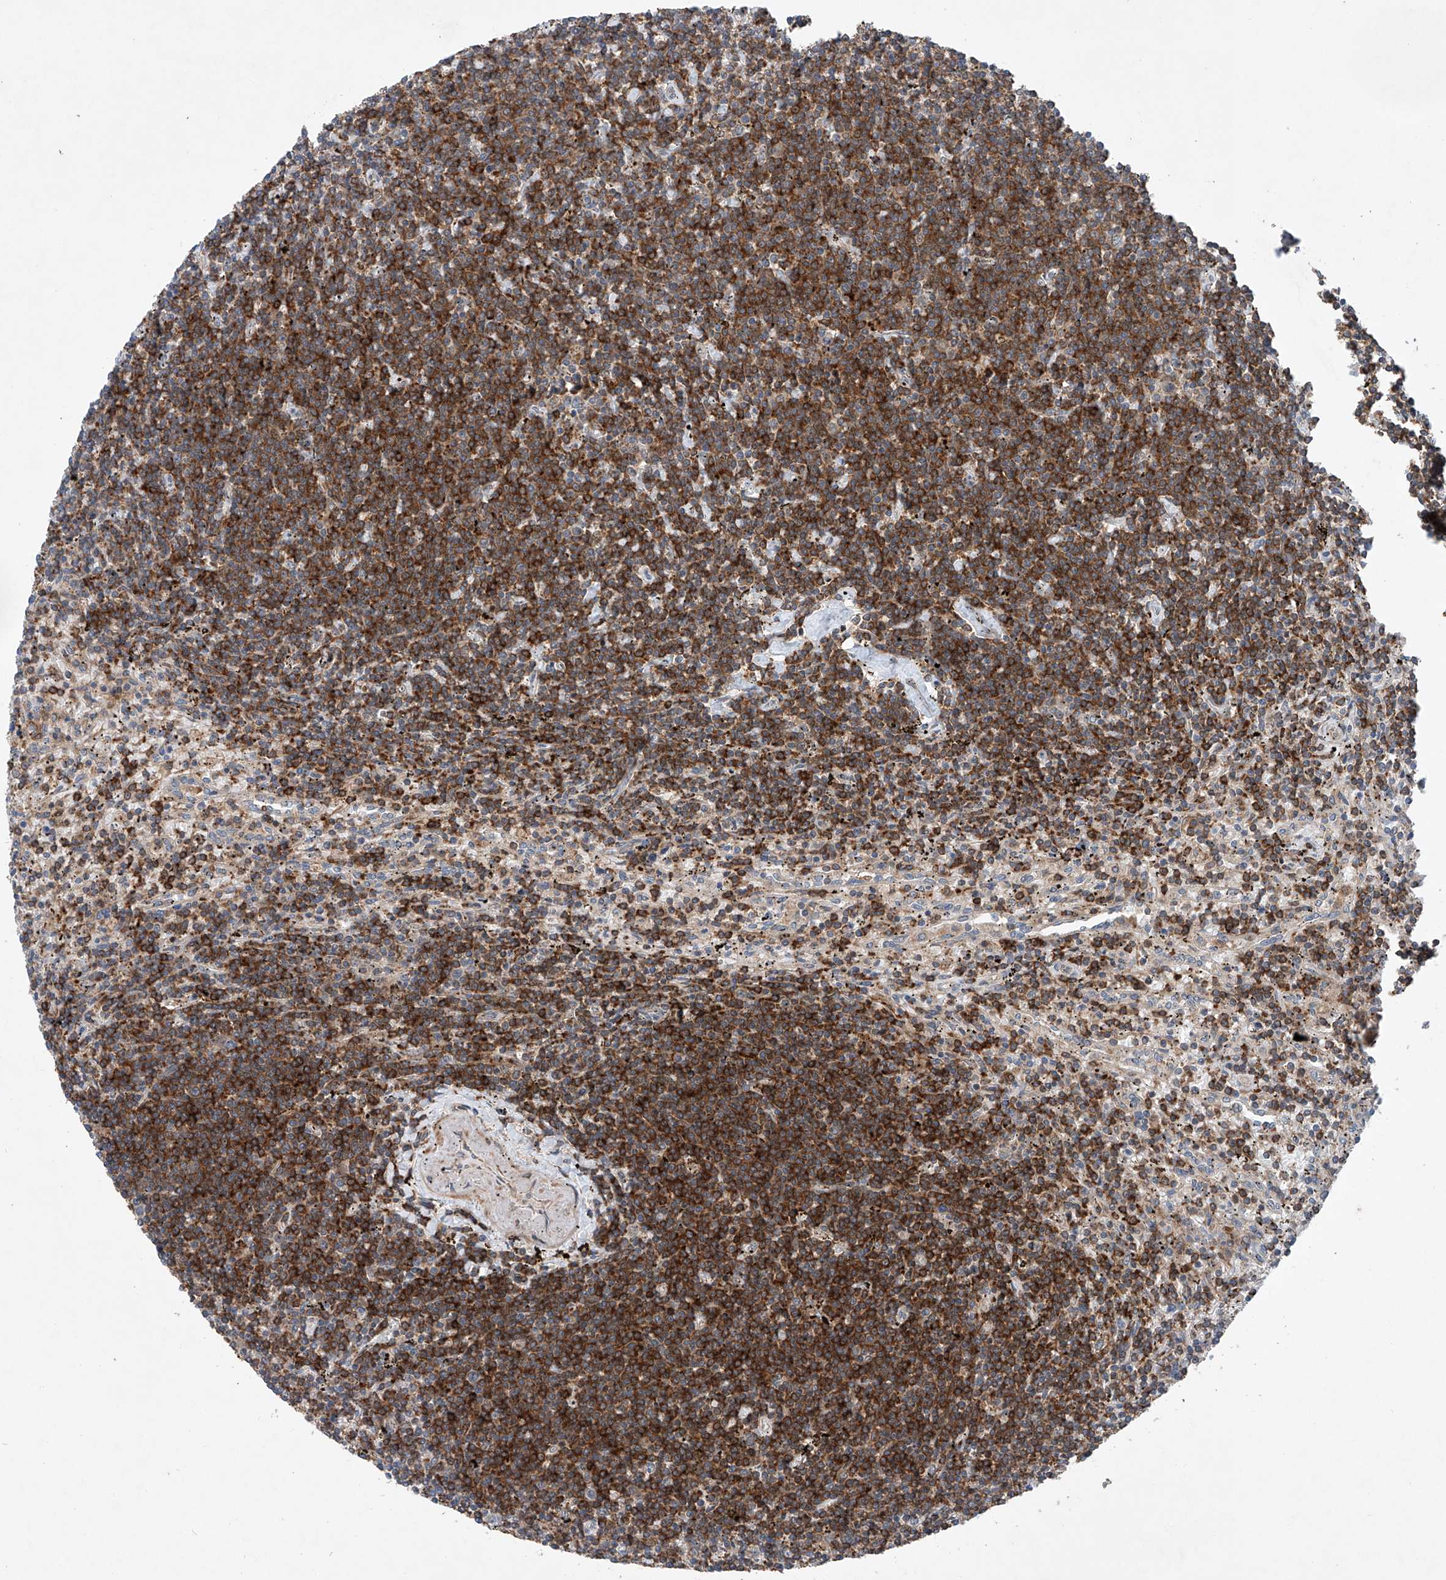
{"staining": {"intensity": "strong", "quantity": ">75%", "location": "cytoplasmic/membranous"}, "tissue": "lymphoma", "cell_type": "Tumor cells", "image_type": "cancer", "snomed": [{"axis": "morphology", "description": "Malignant lymphoma, non-Hodgkin's type, Low grade"}, {"axis": "topography", "description": "Spleen"}], "caption": "A micrograph of lymphoma stained for a protein shows strong cytoplasmic/membranous brown staining in tumor cells.", "gene": "CEP85L", "patient": {"sex": "male", "age": 76}}